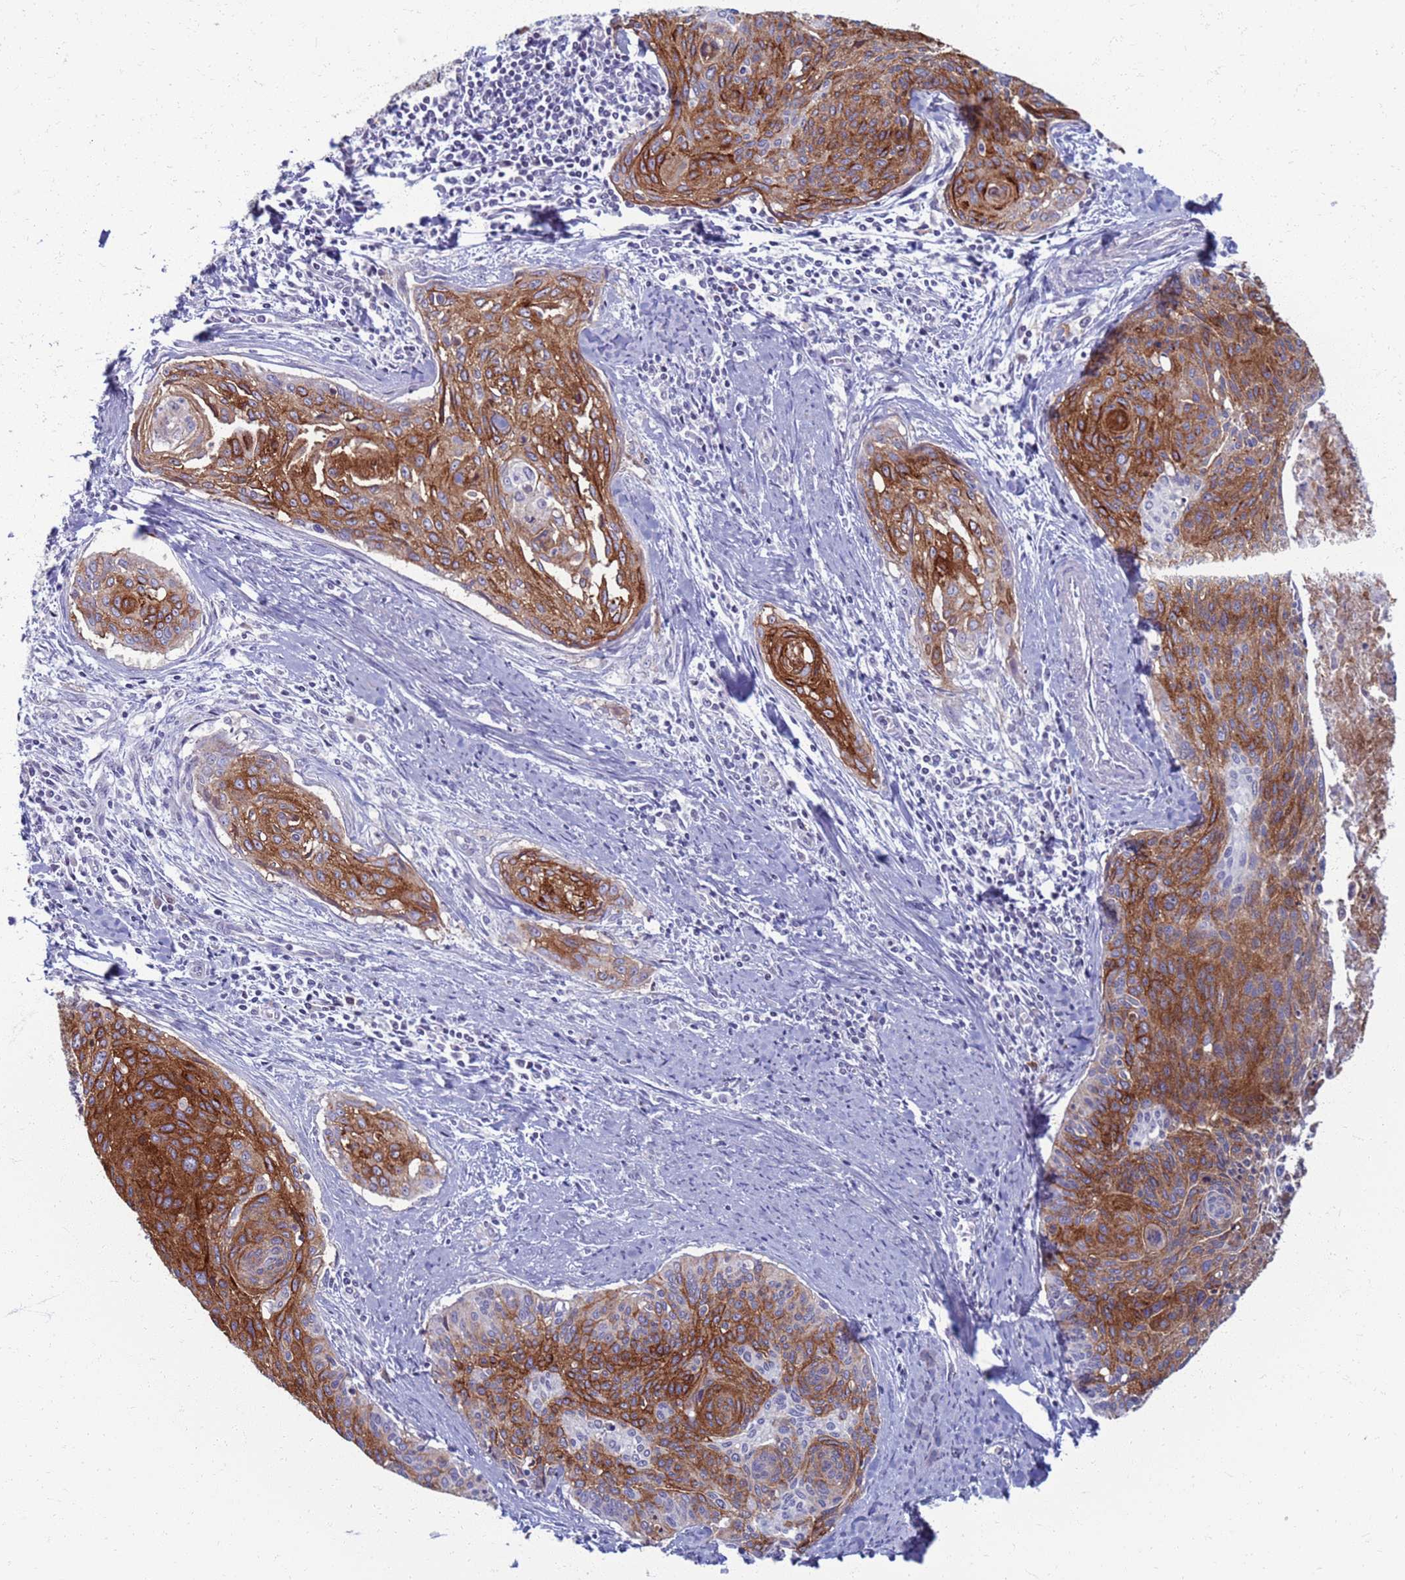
{"staining": {"intensity": "strong", "quantity": ">75%", "location": "cytoplasmic/membranous"}, "tissue": "cervical cancer", "cell_type": "Tumor cells", "image_type": "cancer", "snomed": [{"axis": "morphology", "description": "Squamous cell carcinoma, NOS"}, {"axis": "topography", "description": "Cervix"}], "caption": "Immunohistochemistry micrograph of squamous cell carcinoma (cervical) stained for a protein (brown), which exhibits high levels of strong cytoplasmic/membranous staining in about >75% of tumor cells.", "gene": "CLCA2", "patient": {"sex": "female", "age": 55}}